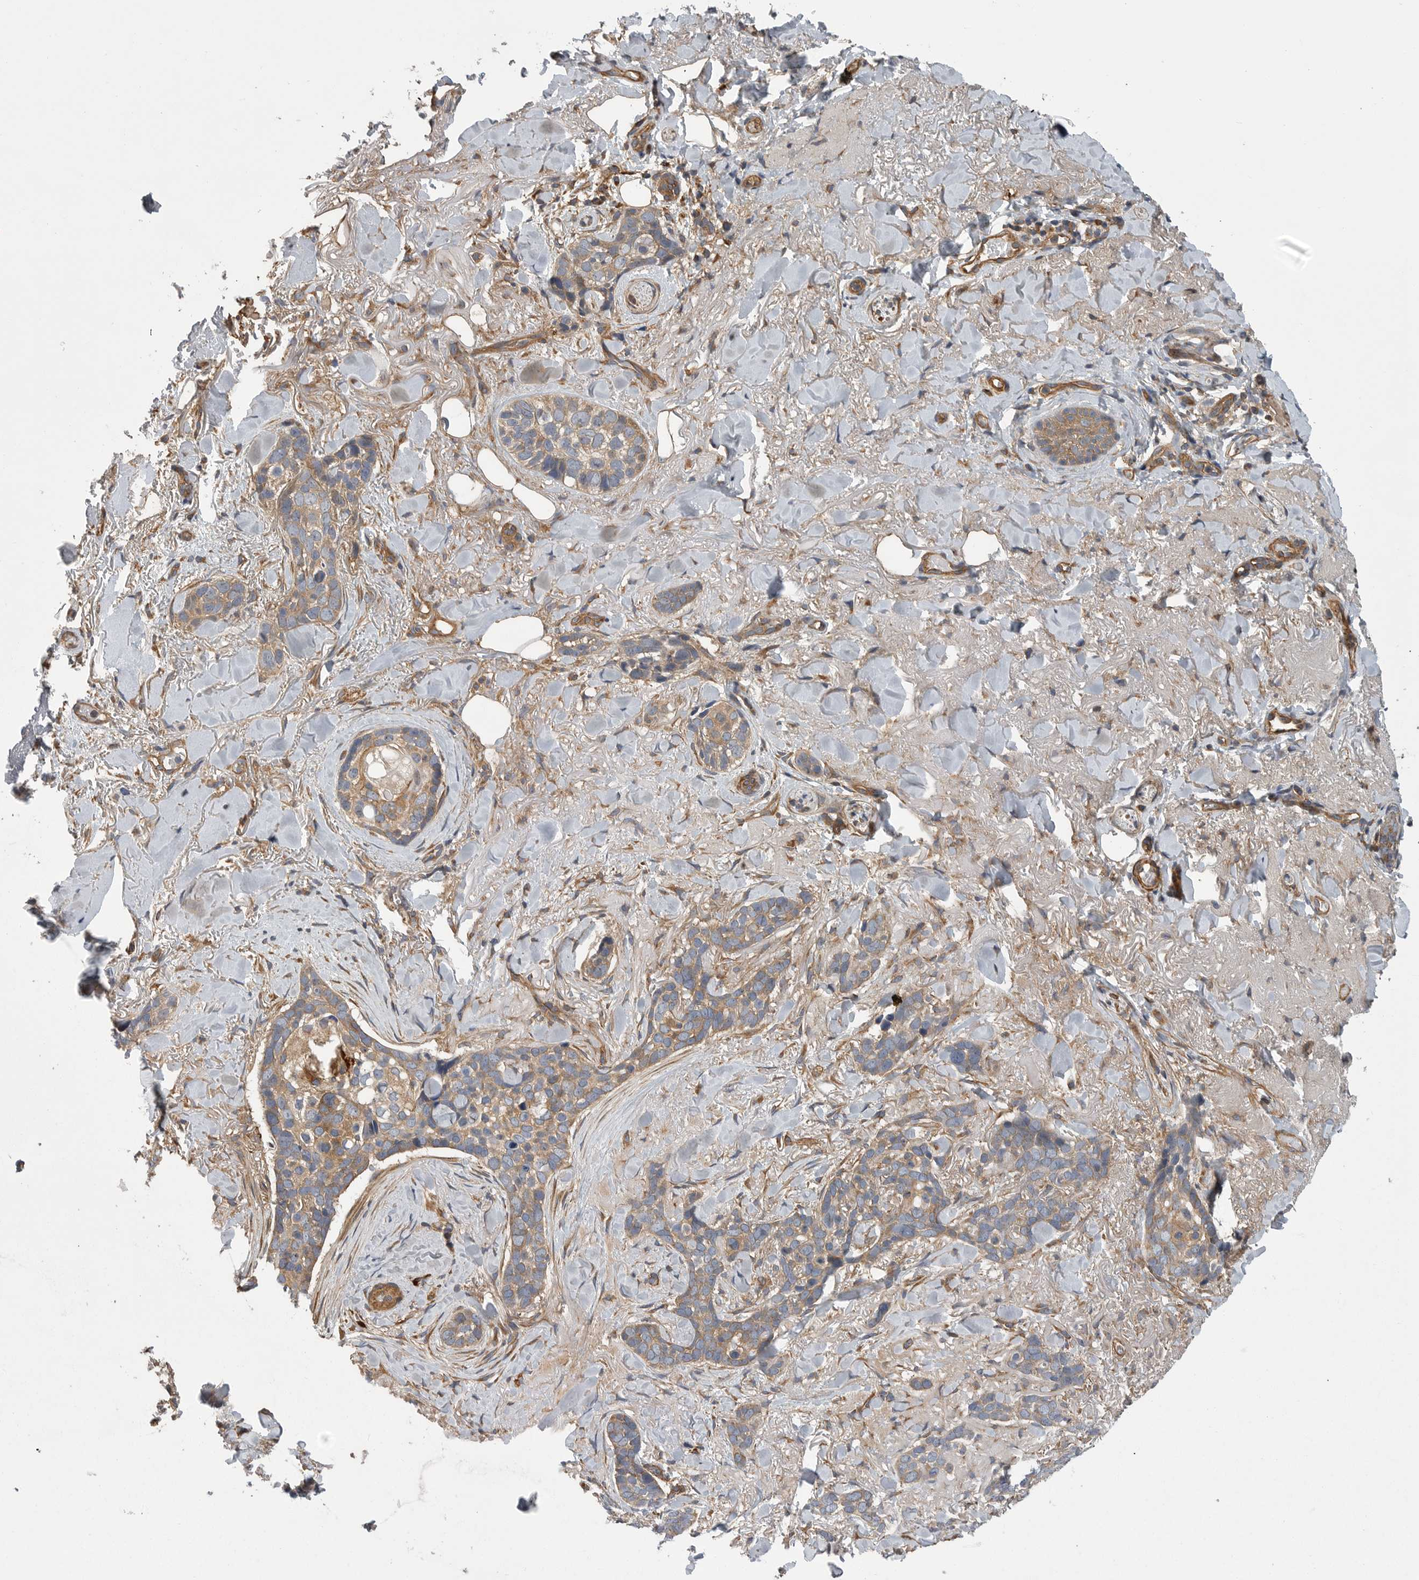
{"staining": {"intensity": "weak", "quantity": ">75%", "location": "cytoplasmic/membranous"}, "tissue": "skin cancer", "cell_type": "Tumor cells", "image_type": "cancer", "snomed": [{"axis": "morphology", "description": "Basal cell carcinoma"}, {"axis": "topography", "description": "Skin"}], "caption": "This micrograph demonstrates immunohistochemistry staining of human basal cell carcinoma (skin), with low weak cytoplasmic/membranous staining in approximately >75% of tumor cells.", "gene": "OXR1", "patient": {"sex": "female", "age": 82}}